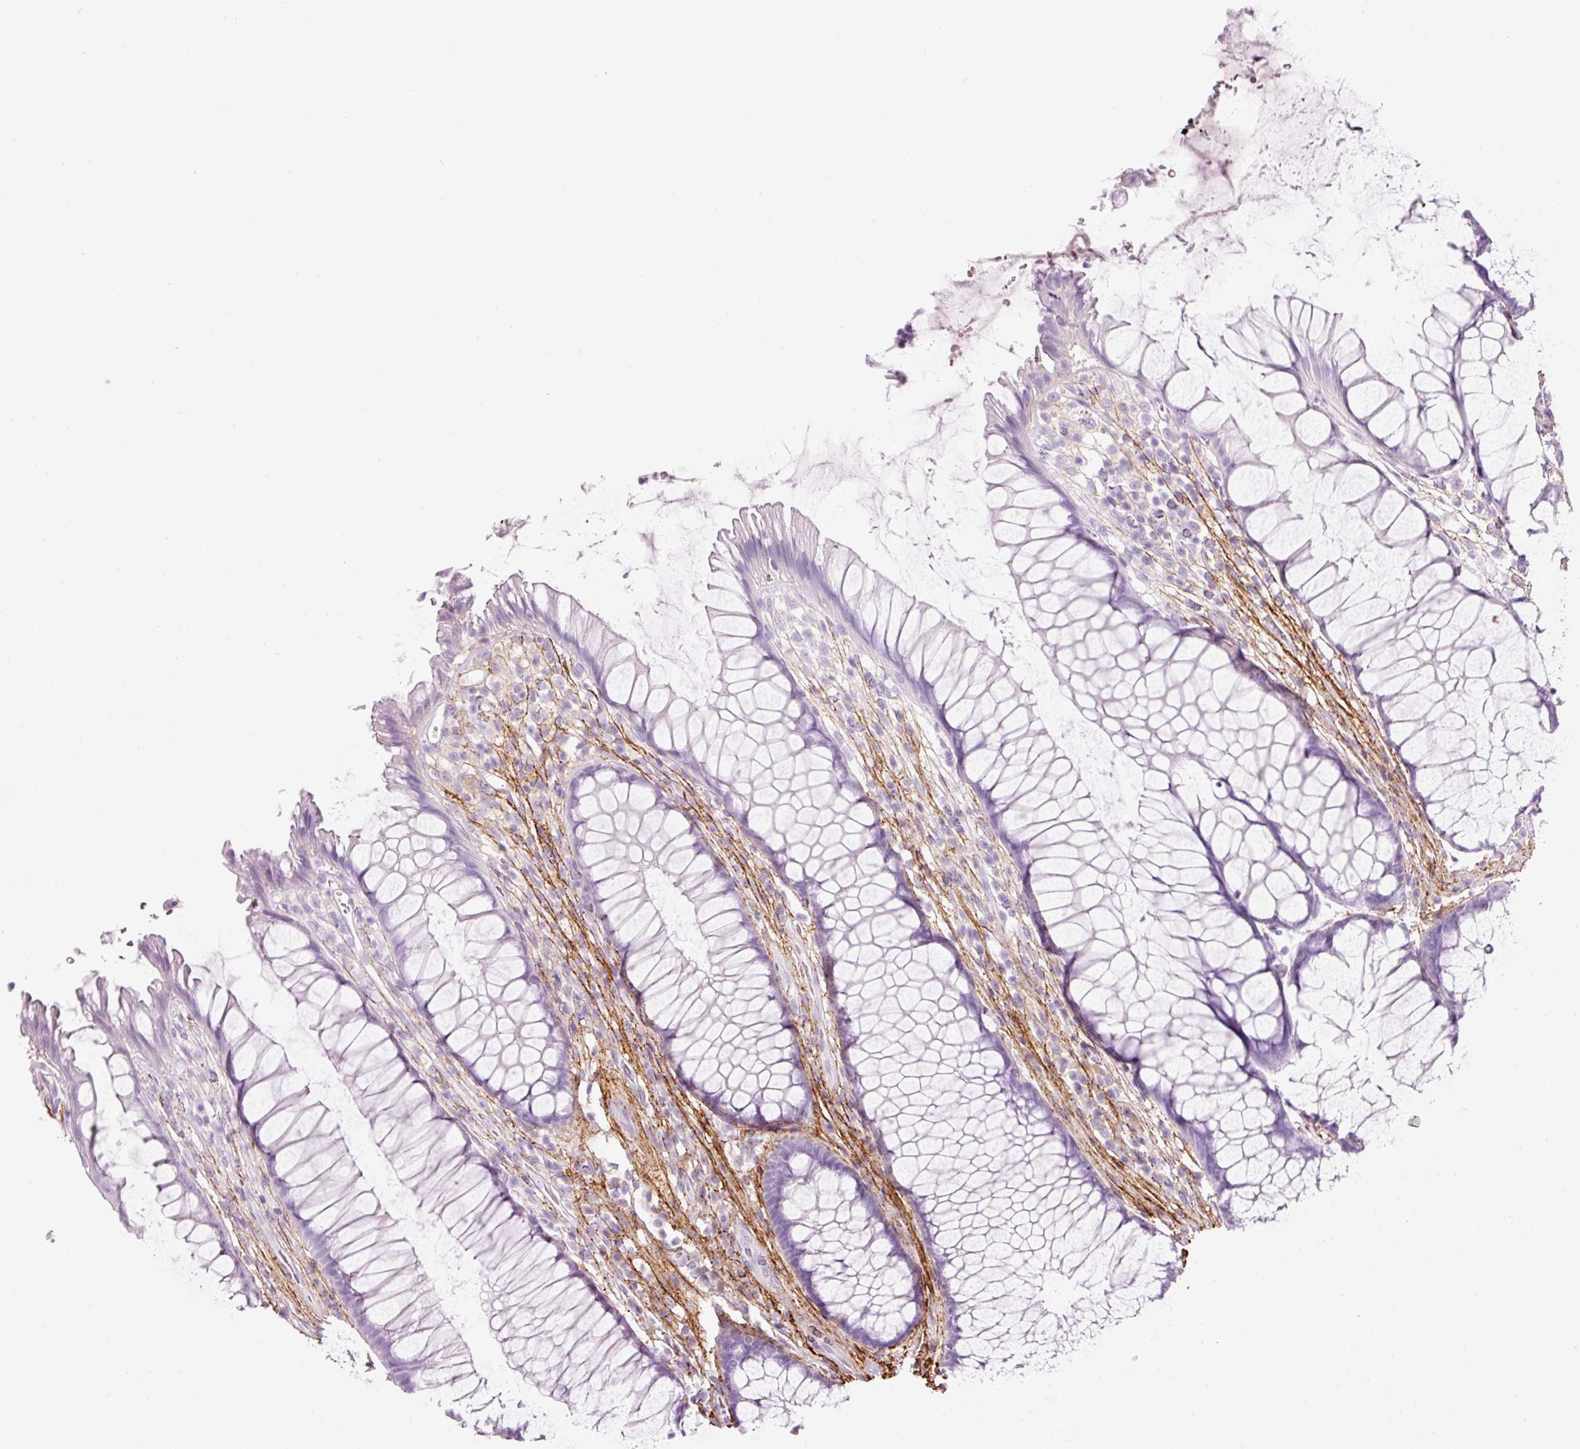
{"staining": {"intensity": "negative", "quantity": "none", "location": "none"}, "tissue": "rectum", "cell_type": "Glandular cells", "image_type": "normal", "snomed": [{"axis": "morphology", "description": "Normal tissue, NOS"}, {"axis": "topography", "description": "Smooth muscle"}, {"axis": "topography", "description": "Rectum"}], "caption": "IHC photomicrograph of normal rectum: human rectum stained with DAB shows no significant protein positivity in glandular cells.", "gene": "MFAP4", "patient": {"sex": "male", "age": 53}}